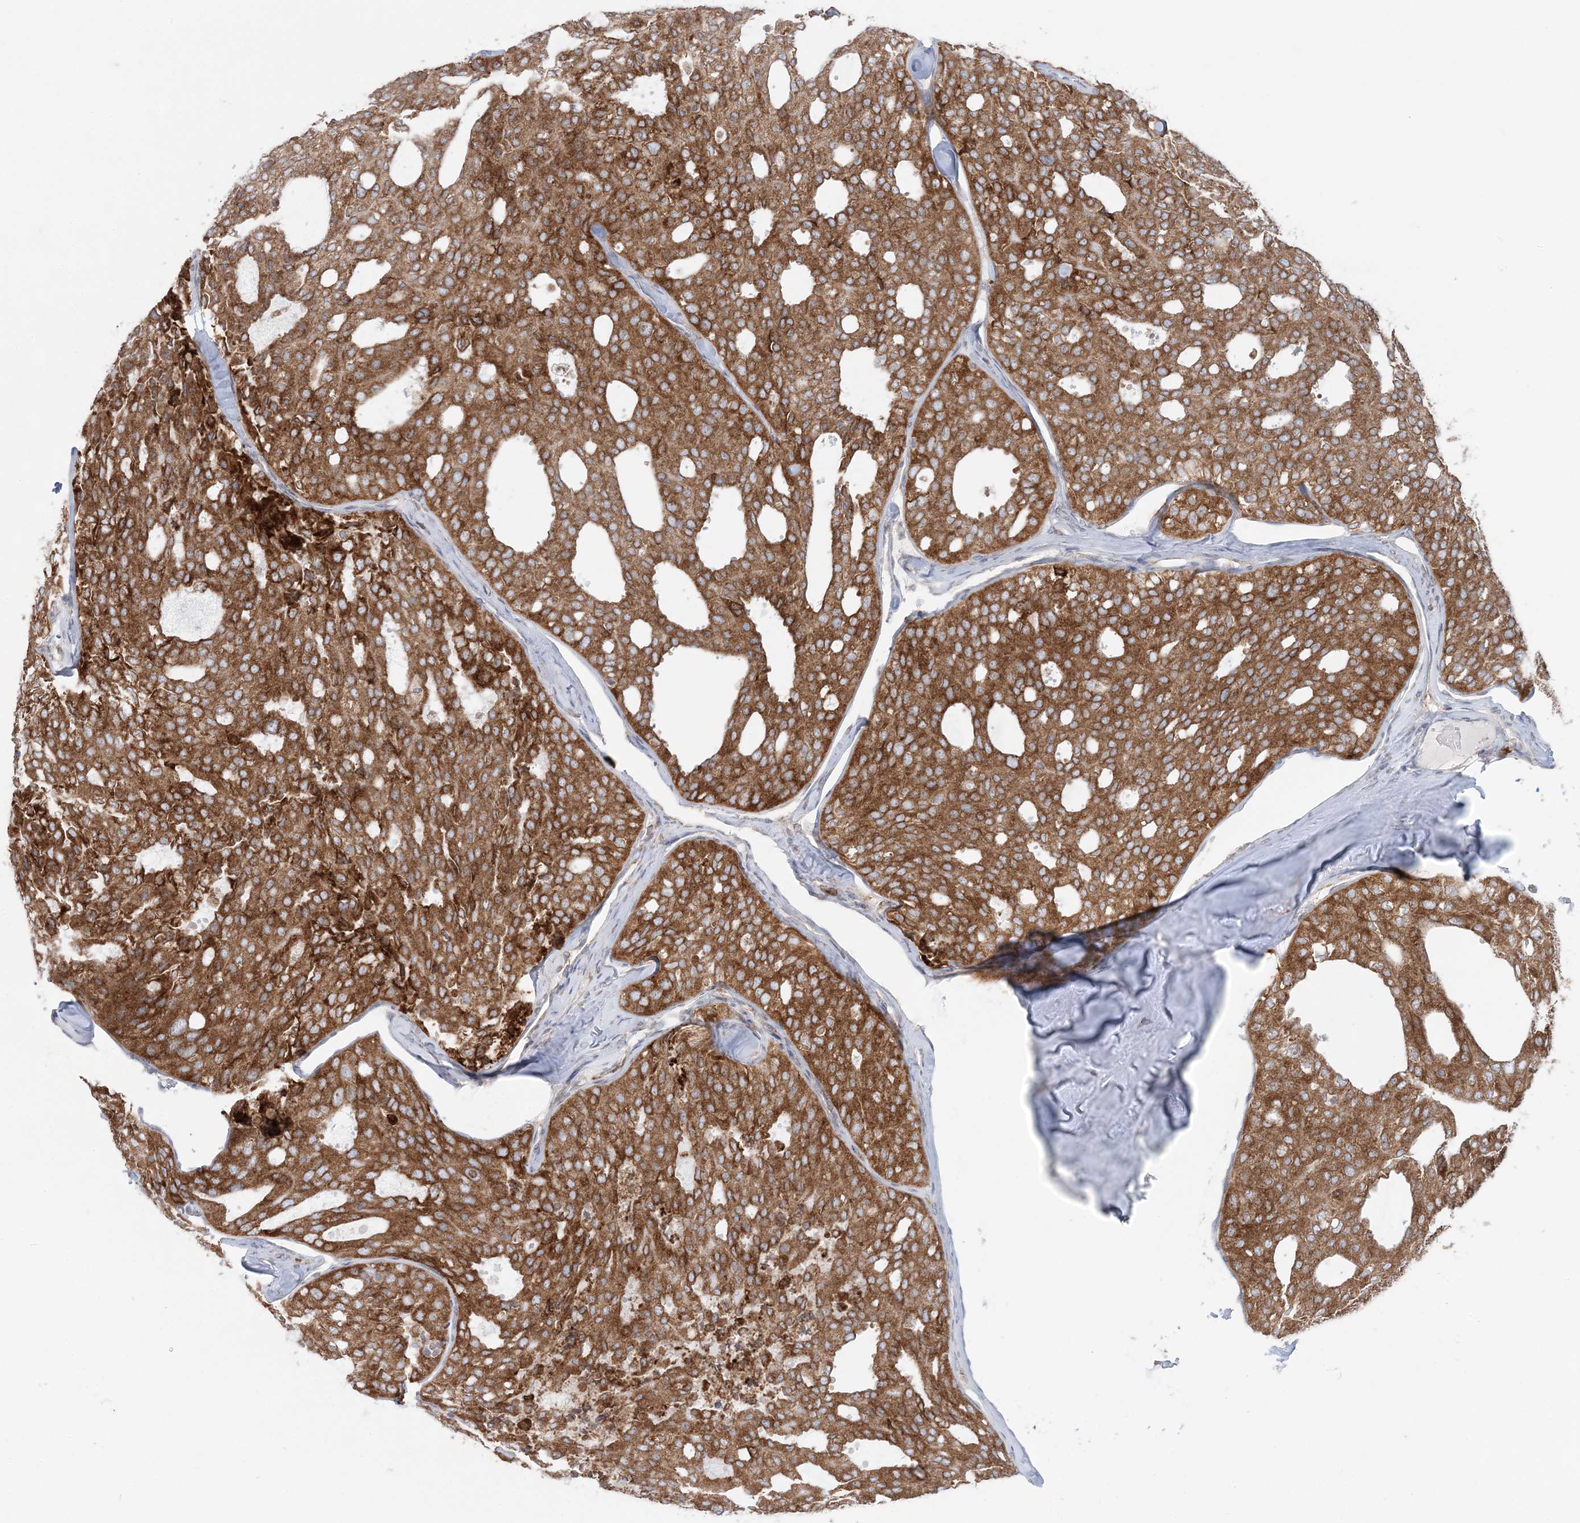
{"staining": {"intensity": "strong", "quantity": ">75%", "location": "cytoplasmic/membranous"}, "tissue": "thyroid cancer", "cell_type": "Tumor cells", "image_type": "cancer", "snomed": [{"axis": "morphology", "description": "Follicular adenoma carcinoma, NOS"}, {"axis": "topography", "description": "Thyroid gland"}], "caption": "The immunohistochemical stain labels strong cytoplasmic/membranous positivity in tumor cells of thyroid follicular adenoma carcinoma tissue. (IHC, brightfield microscopy, high magnification).", "gene": "TMED10", "patient": {"sex": "male", "age": 75}}